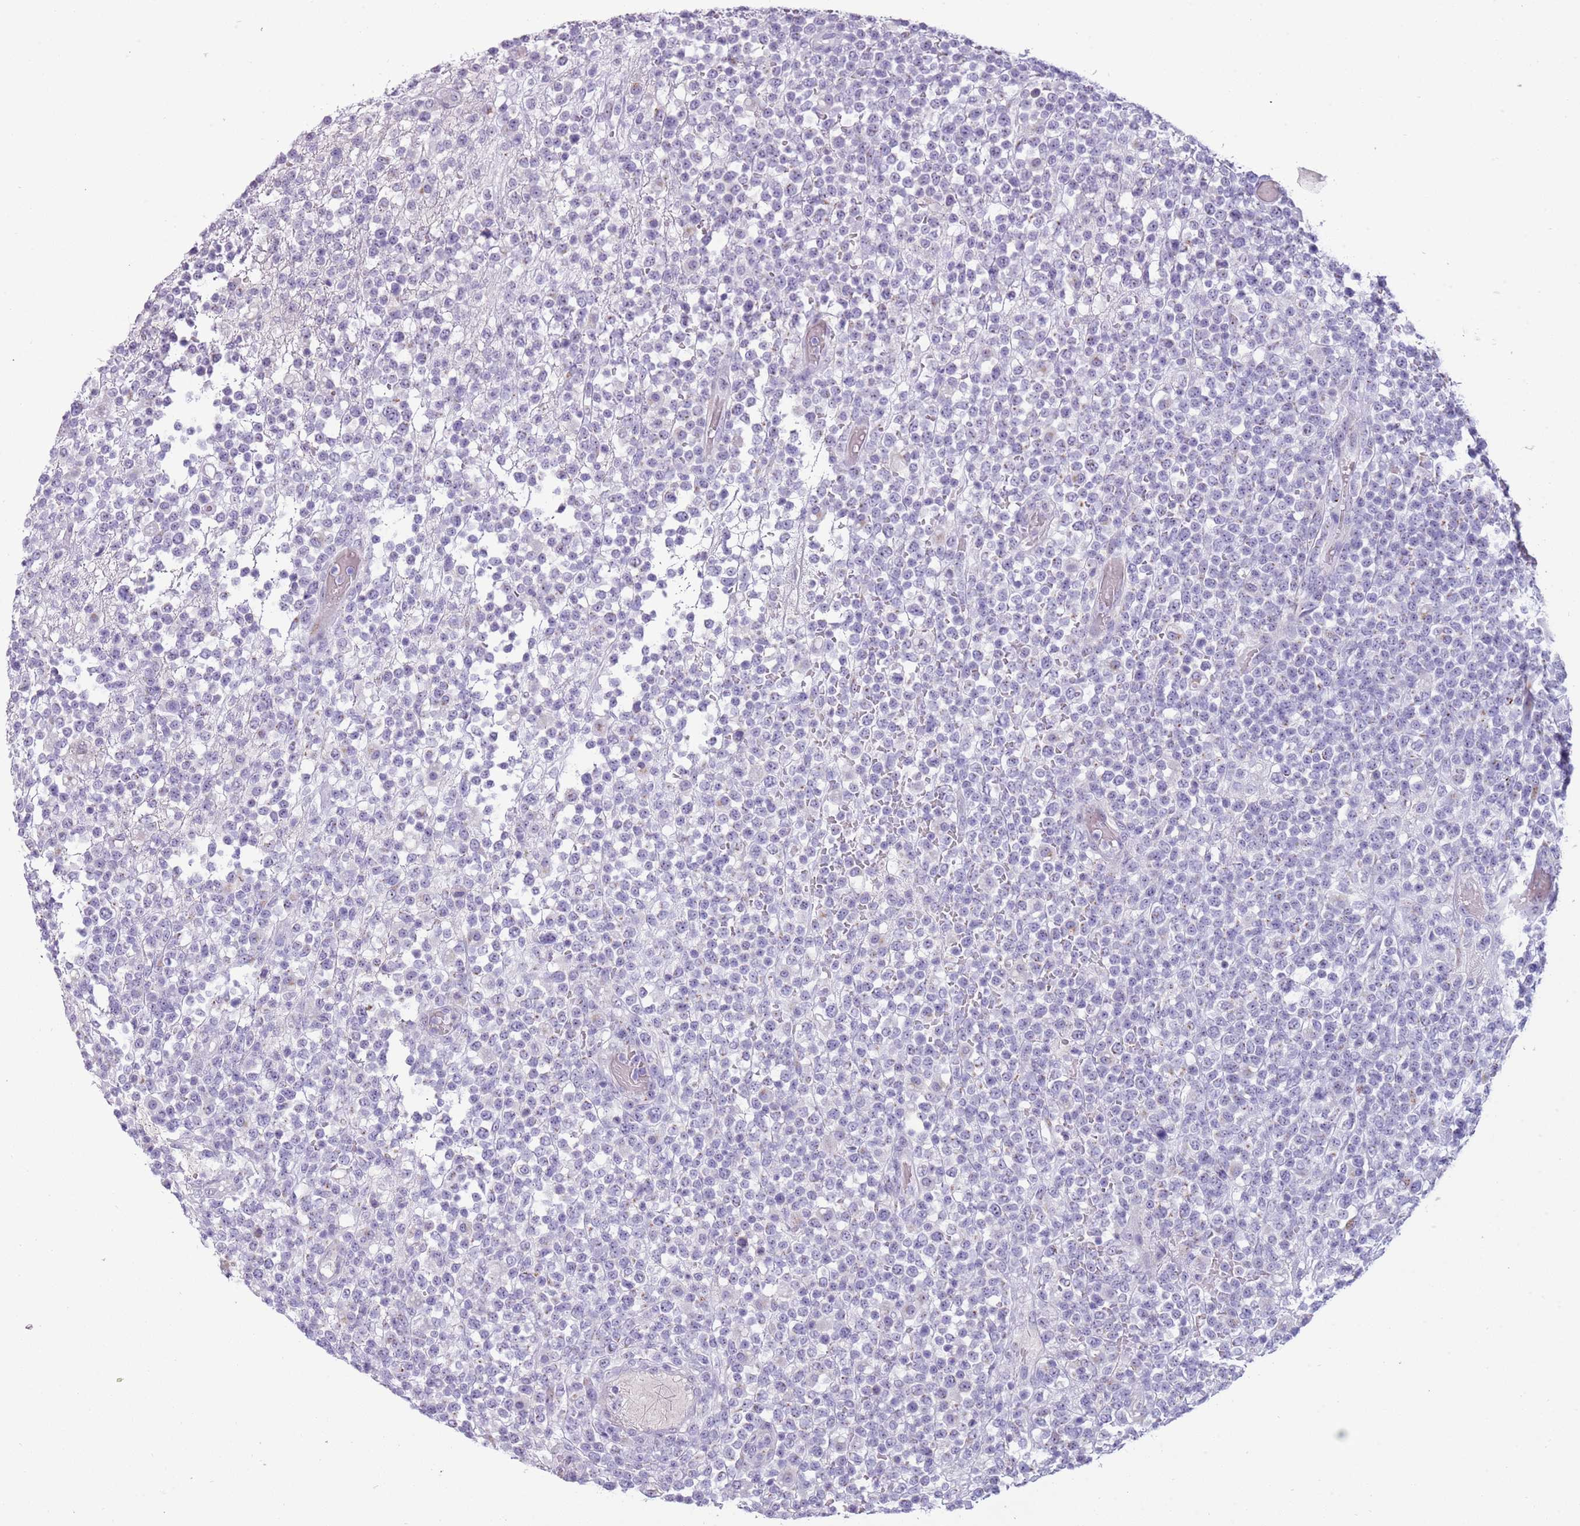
{"staining": {"intensity": "negative", "quantity": "none", "location": "none"}, "tissue": "lymphoma", "cell_type": "Tumor cells", "image_type": "cancer", "snomed": [{"axis": "morphology", "description": "Malignant lymphoma, non-Hodgkin's type, High grade"}, {"axis": "topography", "description": "Colon"}], "caption": "Immunohistochemistry photomicrograph of high-grade malignant lymphoma, non-Hodgkin's type stained for a protein (brown), which exhibits no expression in tumor cells. The staining was performed using DAB (3,3'-diaminobenzidine) to visualize the protein expression in brown, while the nuclei were stained in blue with hematoxylin (Magnification: 20x).", "gene": "NBPF6", "patient": {"sex": "female", "age": 53}}